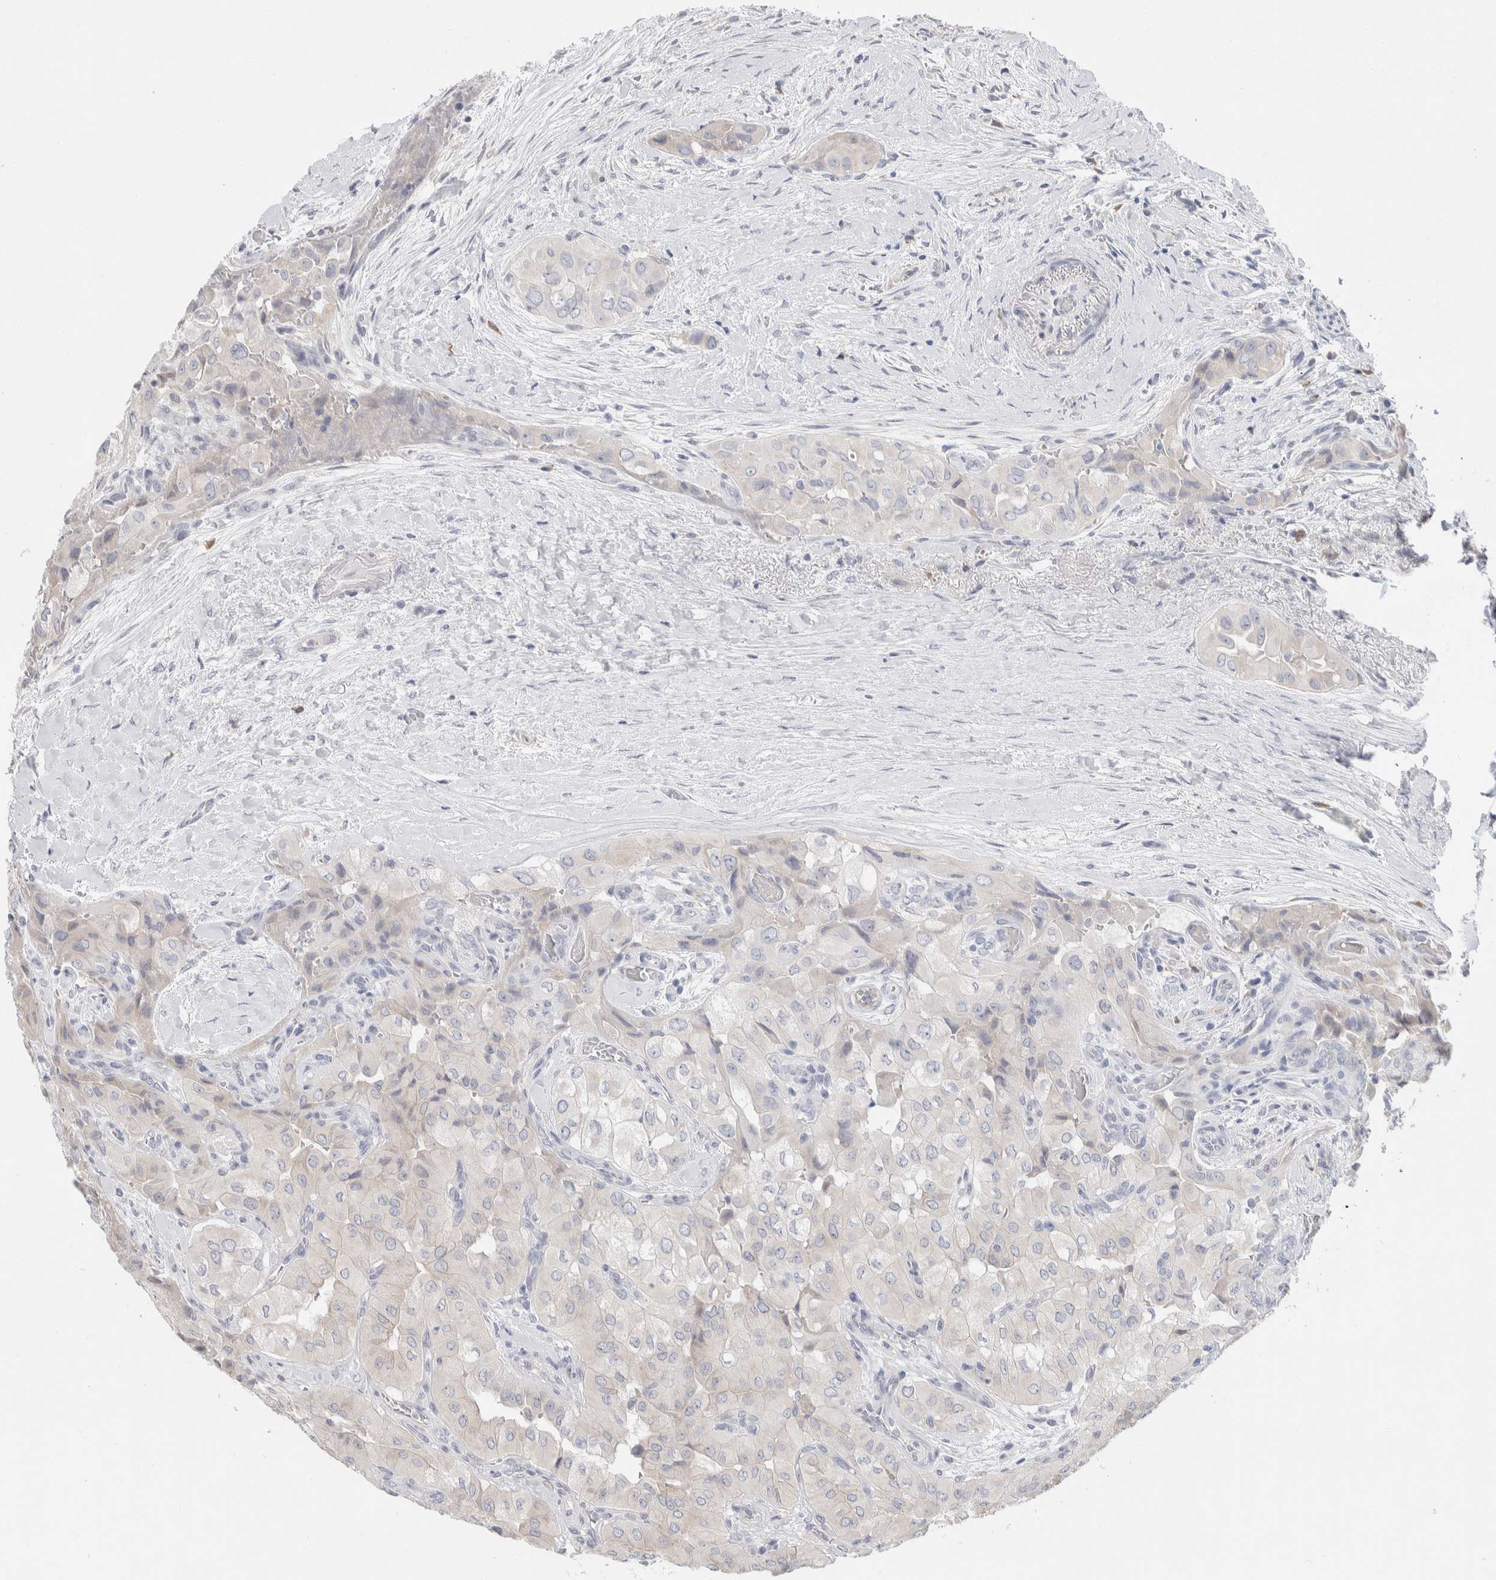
{"staining": {"intensity": "weak", "quantity": "<25%", "location": "cytoplasmic/membranous"}, "tissue": "thyroid cancer", "cell_type": "Tumor cells", "image_type": "cancer", "snomed": [{"axis": "morphology", "description": "Papillary adenocarcinoma, NOS"}, {"axis": "topography", "description": "Thyroid gland"}], "caption": "Immunohistochemistry (IHC) image of human thyroid cancer stained for a protein (brown), which demonstrates no staining in tumor cells.", "gene": "RUSF1", "patient": {"sex": "female", "age": 59}}